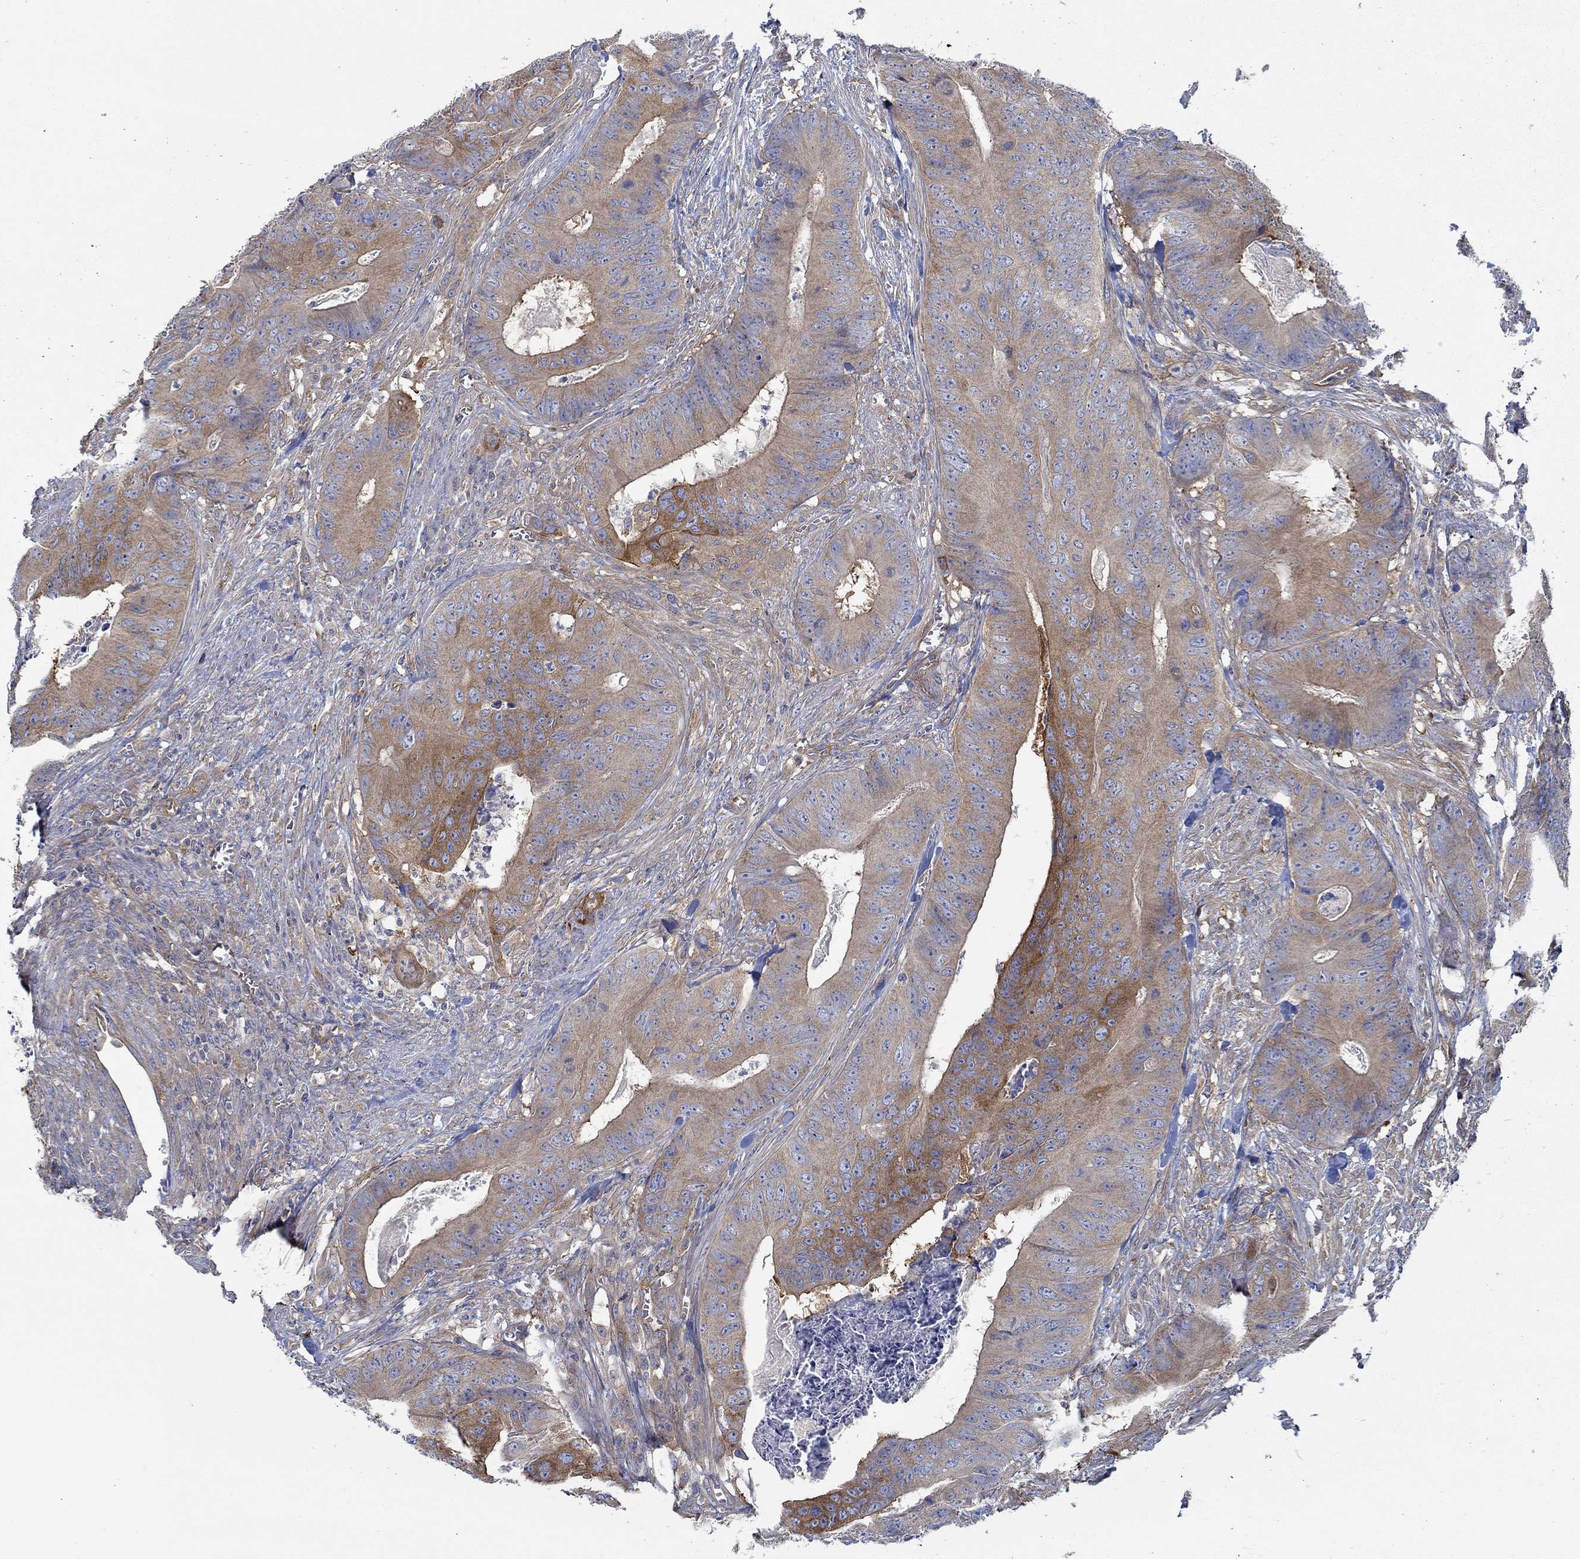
{"staining": {"intensity": "strong", "quantity": "25%-75%", "location": "cytoplasmic/membranous"}, "tissue": "colorectal cancer", "cell_type": "Tumor cells", "image_type": "cancer", "snomed": [{"axis": "morphology", "description": "Adenocarcinoma, NOS"}, {"axis": "topography", "description": "Colon"}], "caption": "Colorectal cancer stained for a protein (brown) demonstrates strong cytoplasmic/membranous positive staining in about 25%-75% of tumor cells.", "gene": "SPAG9", "patient": {"sex": "male", "age": 84}}